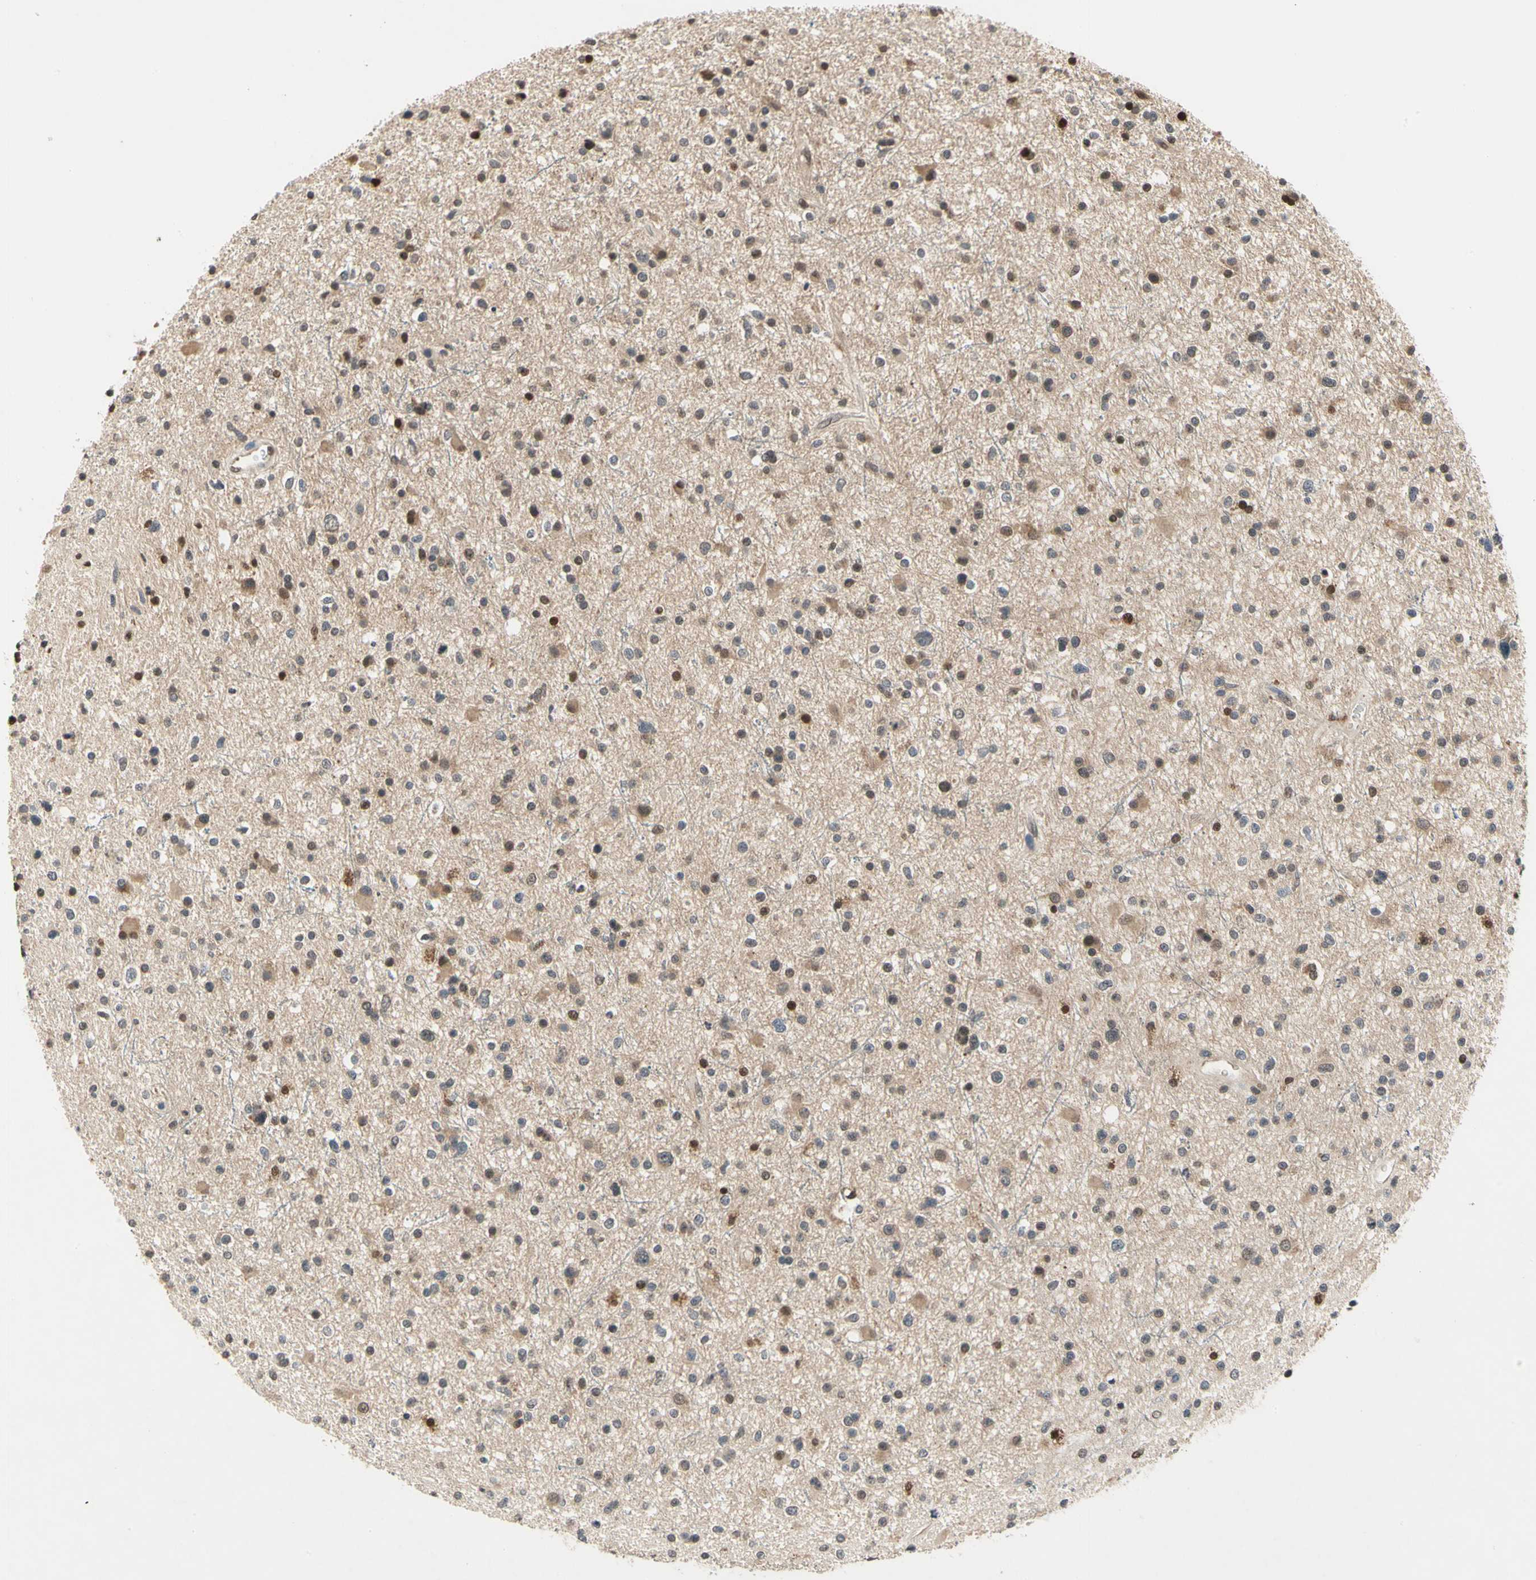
{"staining": {"intensity": "moderate", "quantity": "25%-75%", "location": "nuclear"}, "tissue": "glioma", "cell_type": "Tumor cells", "image_type": "cancer", "snomed": [{"axis": "morphology", "description": "Glioma, malignant, High grade"}, {"axis": "topography", "description": "Brain"}], "caption": "Malignant glioma (high-grade) stained with a brown dye demonstrates moderate nuclear positive staining in about 25%-75% of tumor cells.", "gene": "GSR", "patient": {"sex": "male", "age": 33}}